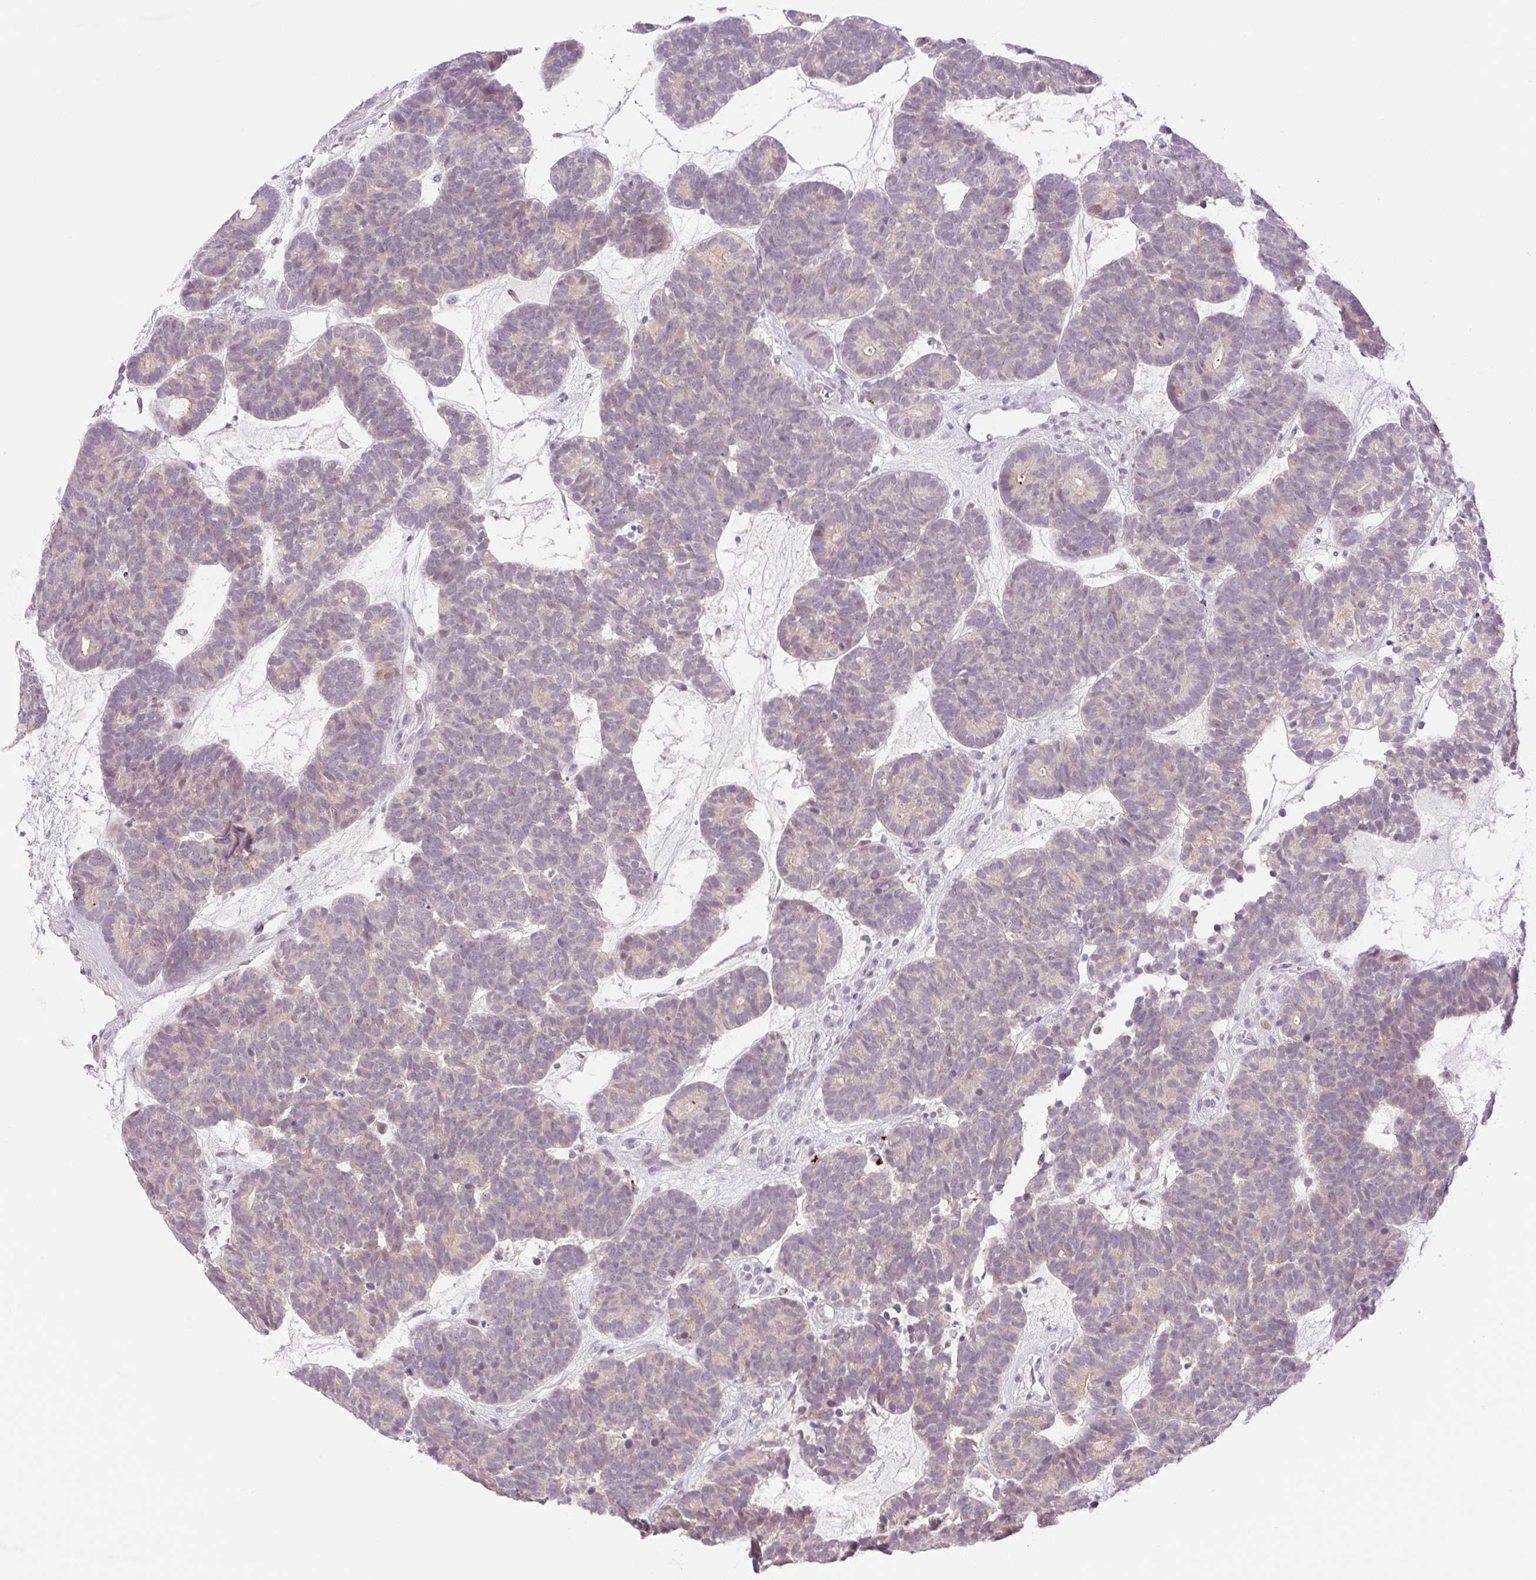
{"staining": {"intensity": "negative", "quantity": "none", "location": "none"}, "tissue": "head and neck cancer", "cell_type": "Tumor cells", "image_type": "cancer", "snomed": [{"axis": "morphology", "description": "Adenocarcinoma, NOS"}, {"axis": "topography", "description": "Head-Neck"}], "caption": "IHC histopathology image of neoplastic tissue: head and neck adenocarcinoma stained with DAB (3,3'-diaminobenzidine) exhibits no significant protein positivity in tumor cells. (DAB immunohistochemistry (IHC) visualized using brightfield microscopy, high magnification).", "gene": "SPRYD4", "patient": {"sex": "female", "age": 81}}